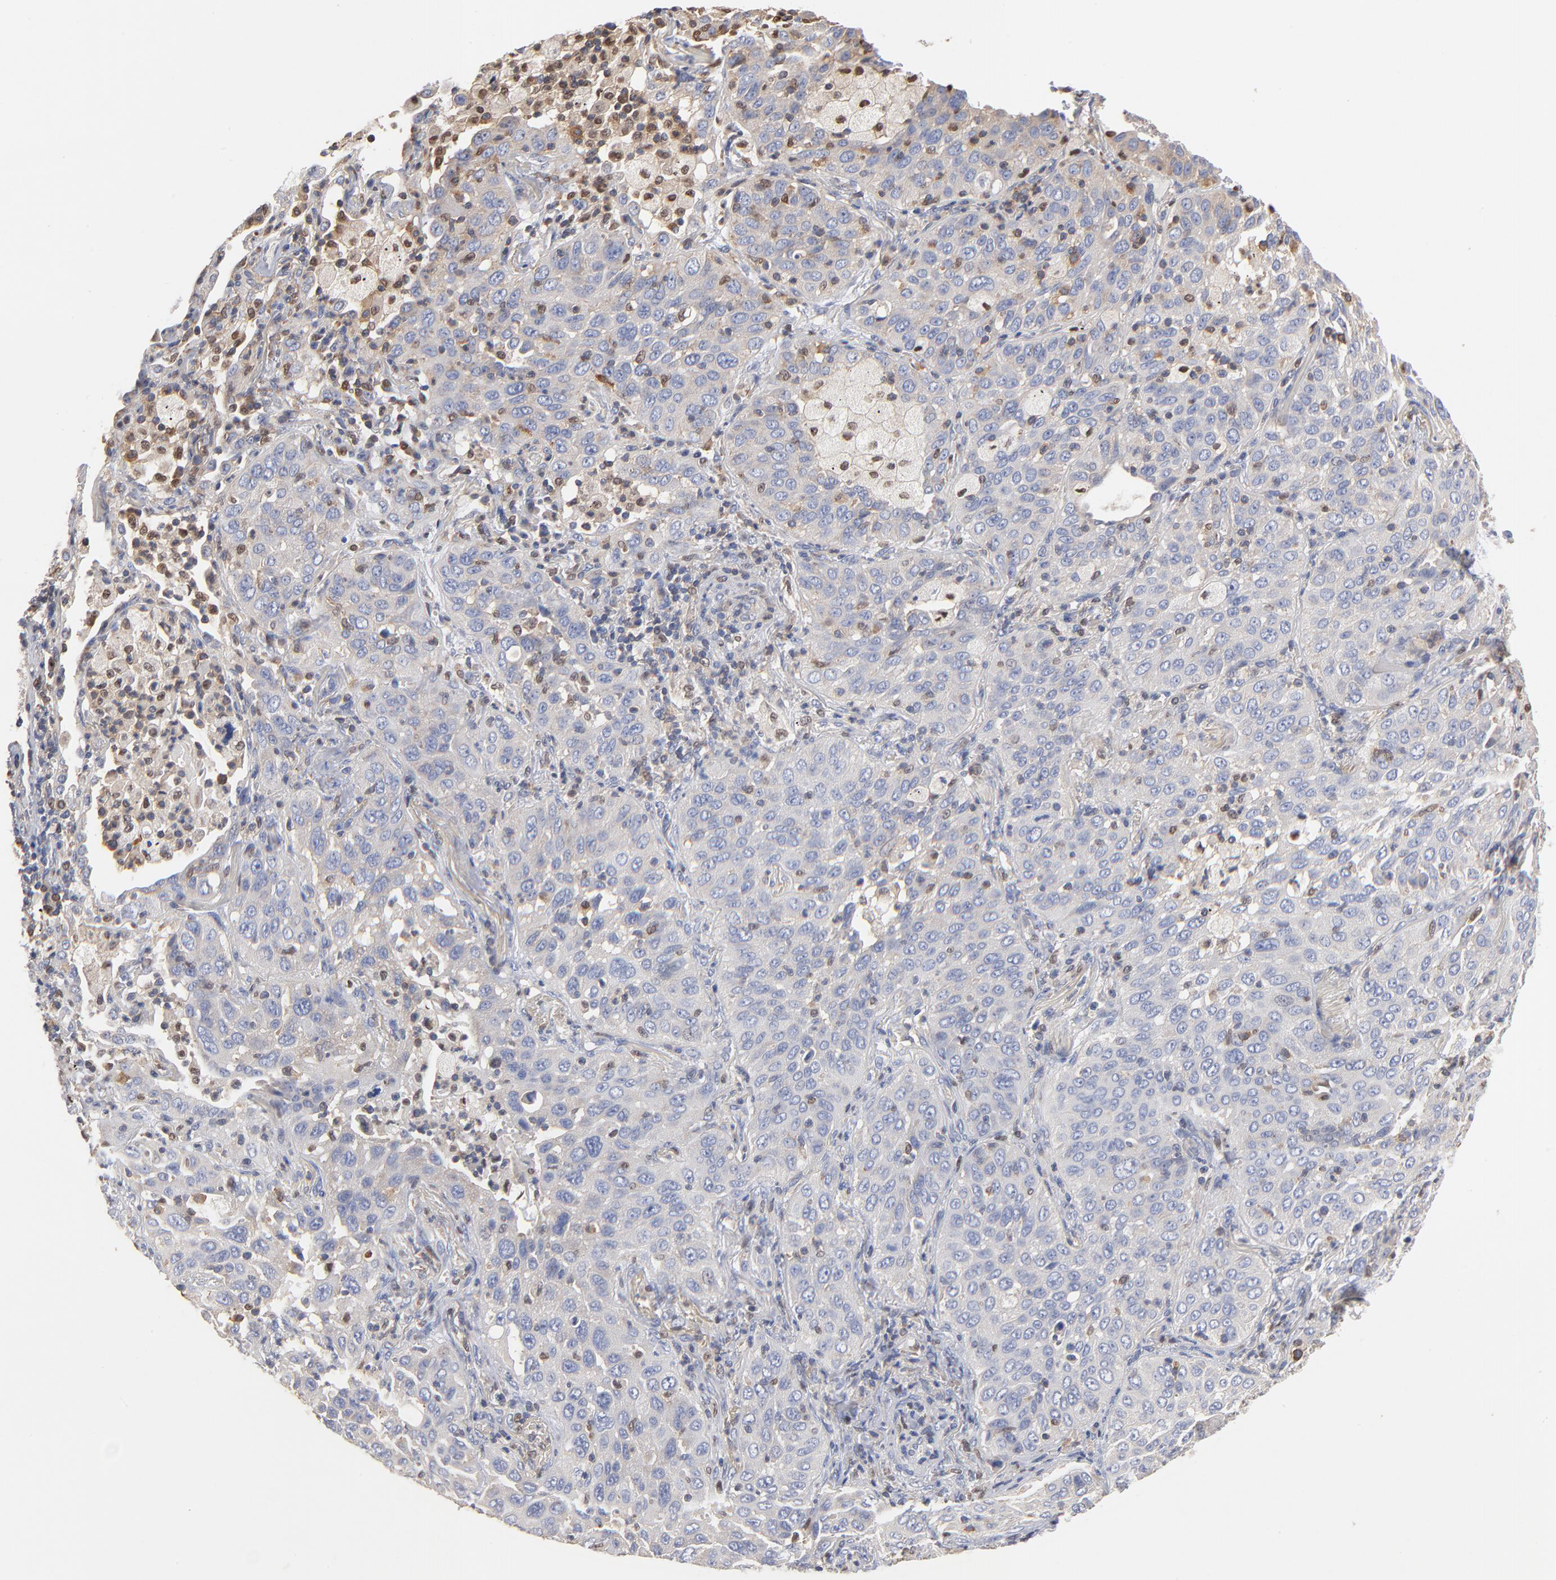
{"staining": {"intensity": "negative", "quantity": "none", "location": "none"}, "tissue": "lung cancer", "cell_type": "Tumor cells", "image_type": "cancer", "snomed": [{"axis": "morphology", "description": "Squamous cell carcinoma, NOS"}, {"axis": "topography", "description": "Lung"}], "caption": "High magnification brightfield microscopy of lung squamous cell carcinoma stained with DAB (brown) and counterstained with hematoxylin (blue): tumor cells show no significant positivity.", "gene": "ARHGEF6", "patient": {"sex": "female", "age": 67}}